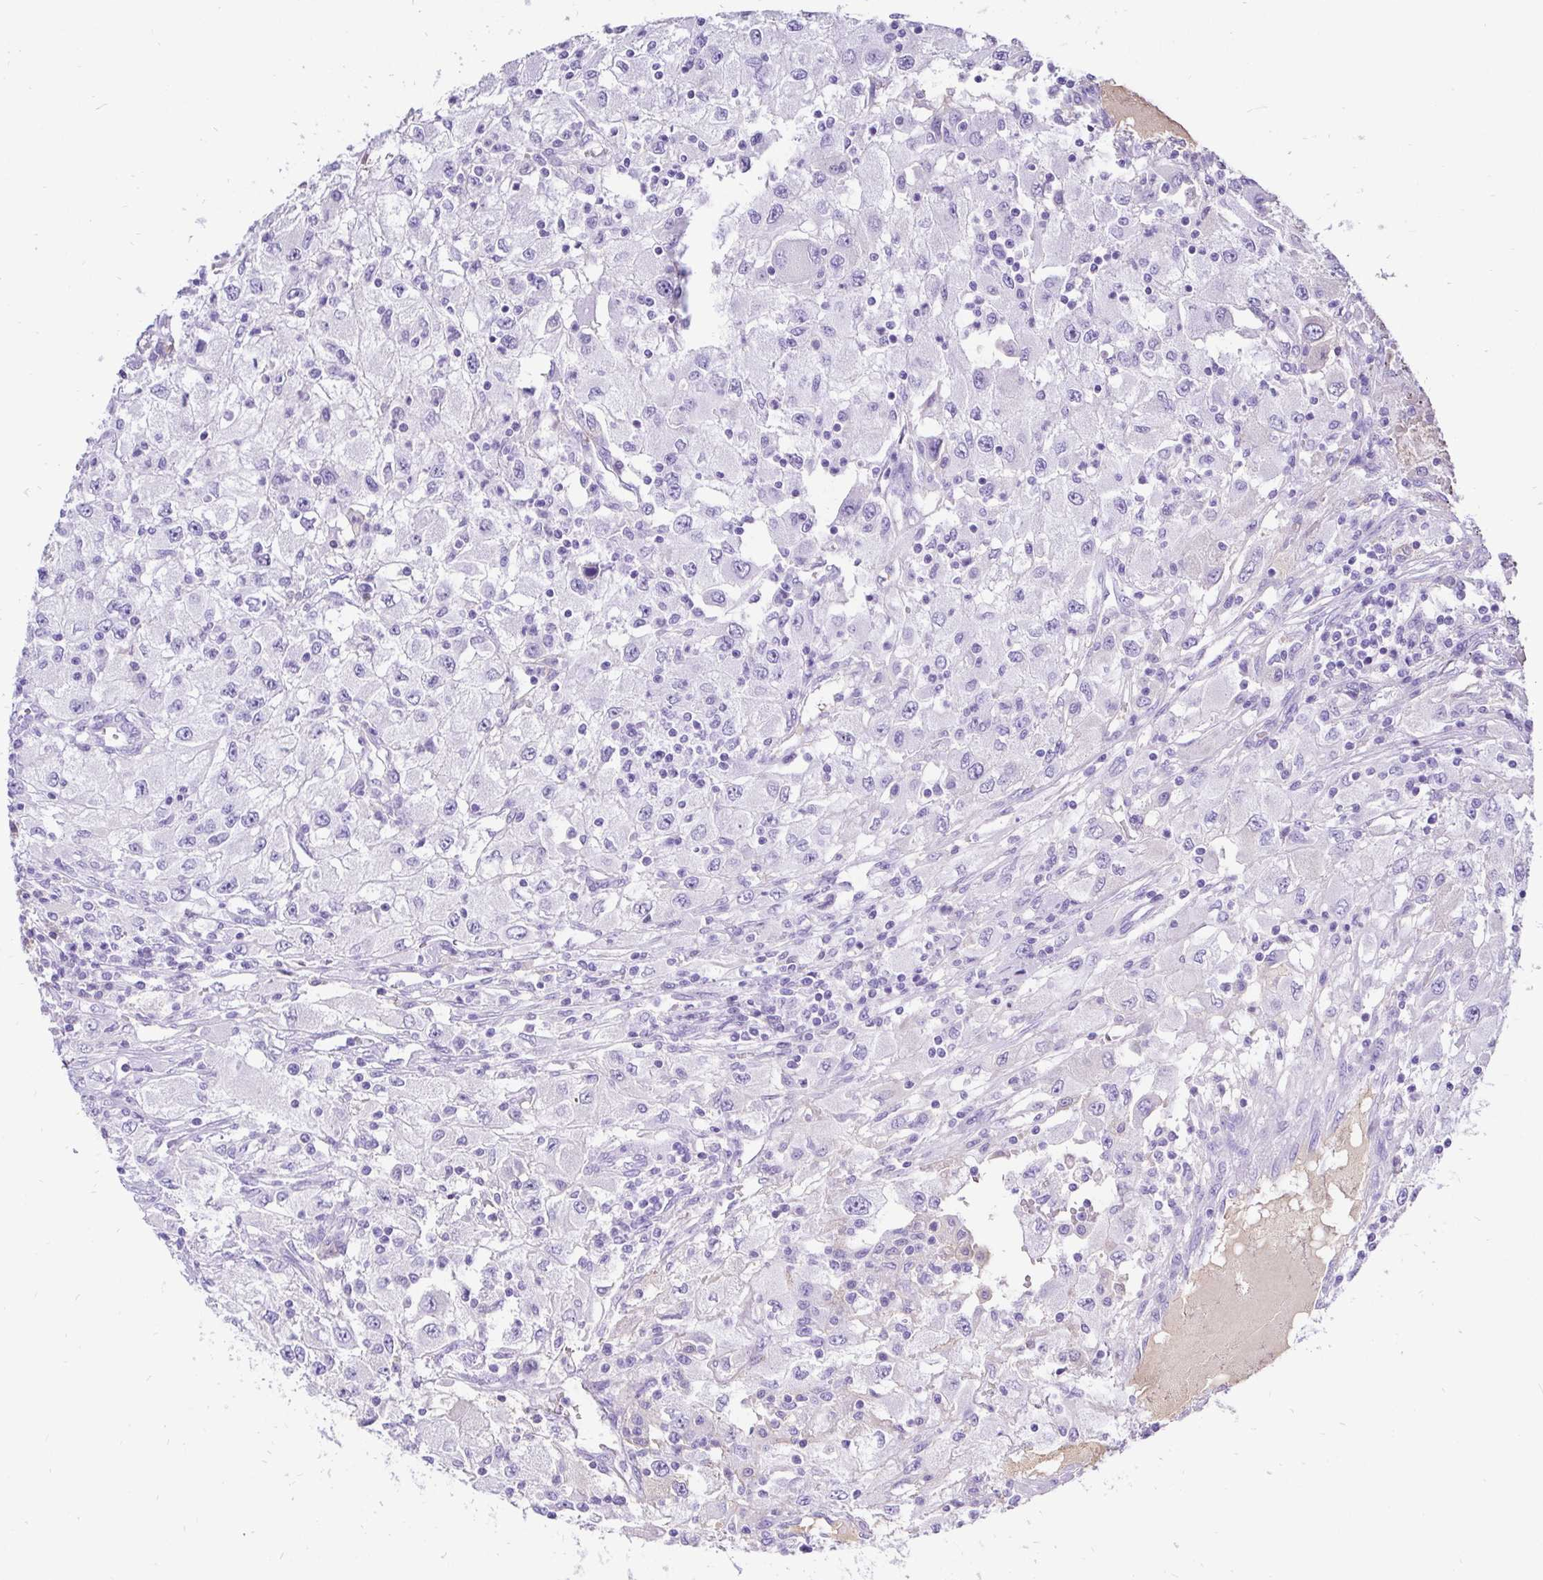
{"staining": {"intensity": "negative", "quantity": "none", "location": "none"}, "tissue": "renal cancer", "cell_type": "Tumor cells", "image_type": "cancer", "snomed": [{"axis": "morphology", "description": "Adenocarcinoma, NOS"}, {"axis": "topography", "description": "Kidney"}], "caption": "DAB (3,3'-diaminobenzidine) immunohistochemical staining of adenocarcinoma (renal) displays no significant expression in tumor cells.", "gene": "KRT13", "patient": {"sex": "female", "age": 67}}